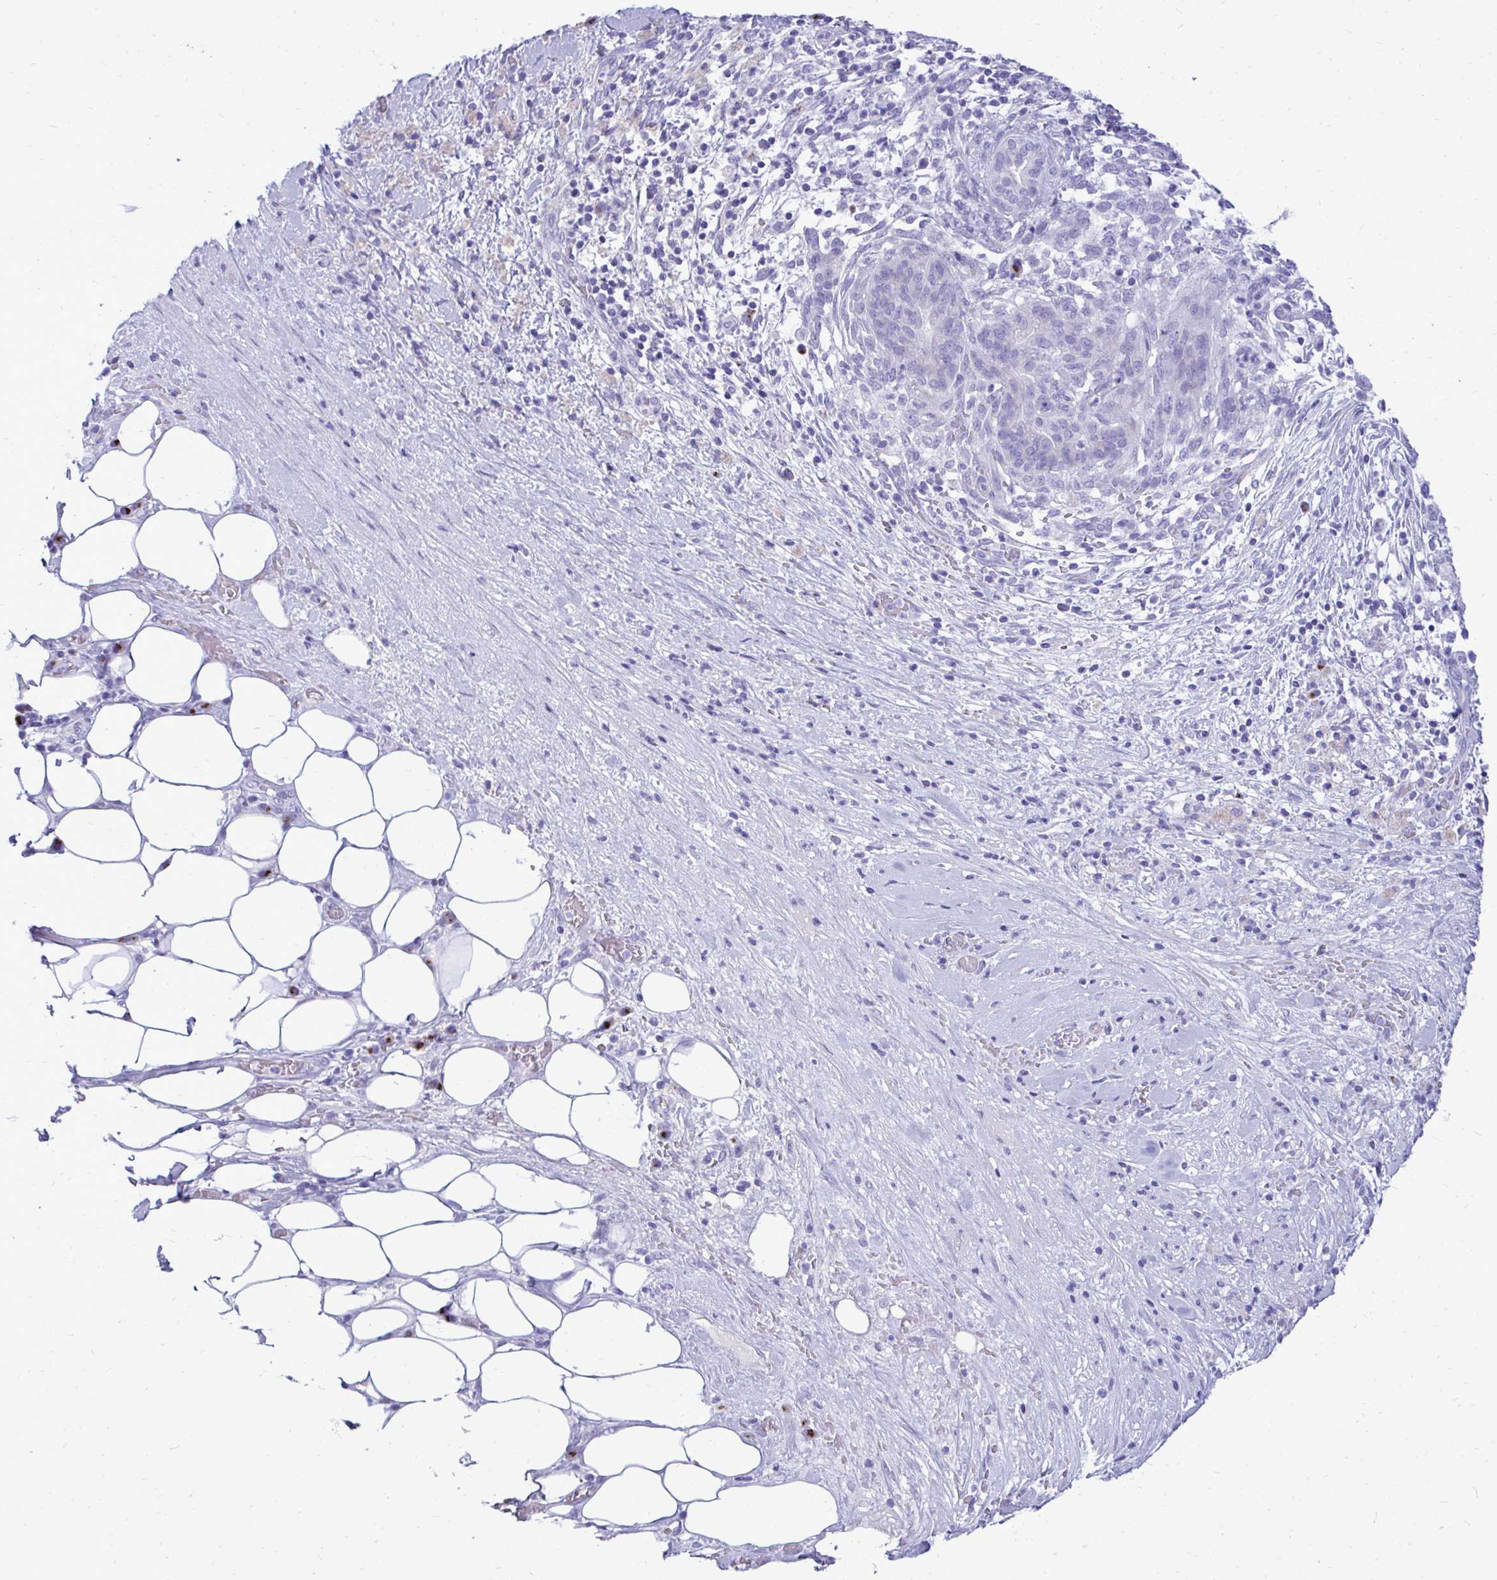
{"staining": {"intensity": "negative", "quantity": "none", "location": "none"}, "tissue": "pancreatic cancer", "cell_type": "Tumor cells", "image_type": "cancer", "snomed": [{"axis": "morphology", "description": "Adenocarcinoma, NOS"}, {"axis": "topography", "description": "Pancreas"}], "caption": "An immunohistochemistry (IHC) photomicrograph of adenocarcinoma (pancreatic) is shown. There is no staining in tumor cells of adenocarcinoma (pancreatic). (DAB immunohistochemistry, high magnification).", "gene": "ANKDD1B", "patient": {"sex": "male", "age": 44}}